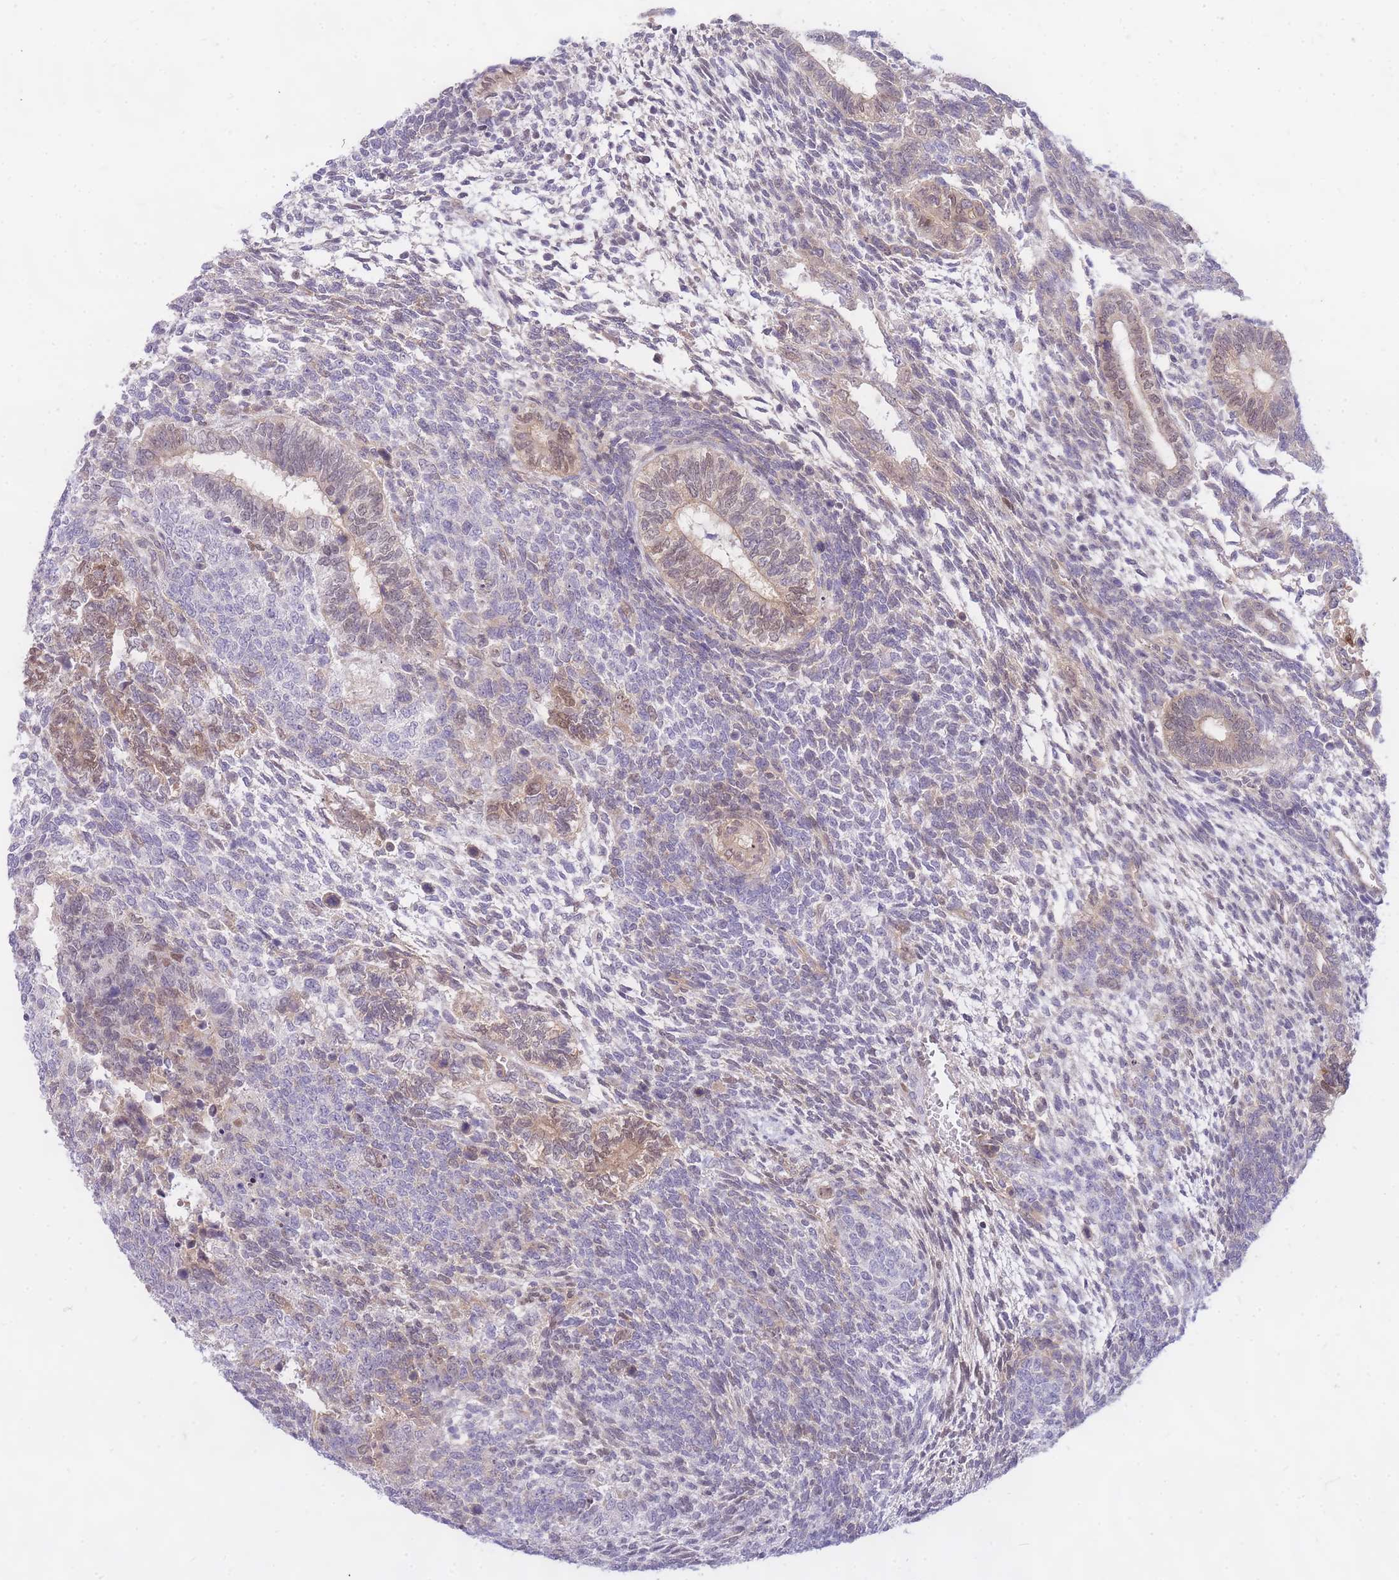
{"staining": {"intensity": "weak", "quantity": "25%-75%", "location": "nuclear"}, "tissue": "testis cancer", "cell_type": "Tumor cells", "image_type": "cancer", "snomed": [{"axis": "morphology", "description": "Carcinoma, Embryonal, NOS"}, {"axis": "topography", "description": "Testis"}], "caption": "Tumor cells reveal low levels of weak nuclear positivity in about 25%-75% of cells in embryonal carcinoma (testis).", "gene": "TLE2", "patient": {"sex": "male", "age": 23}}